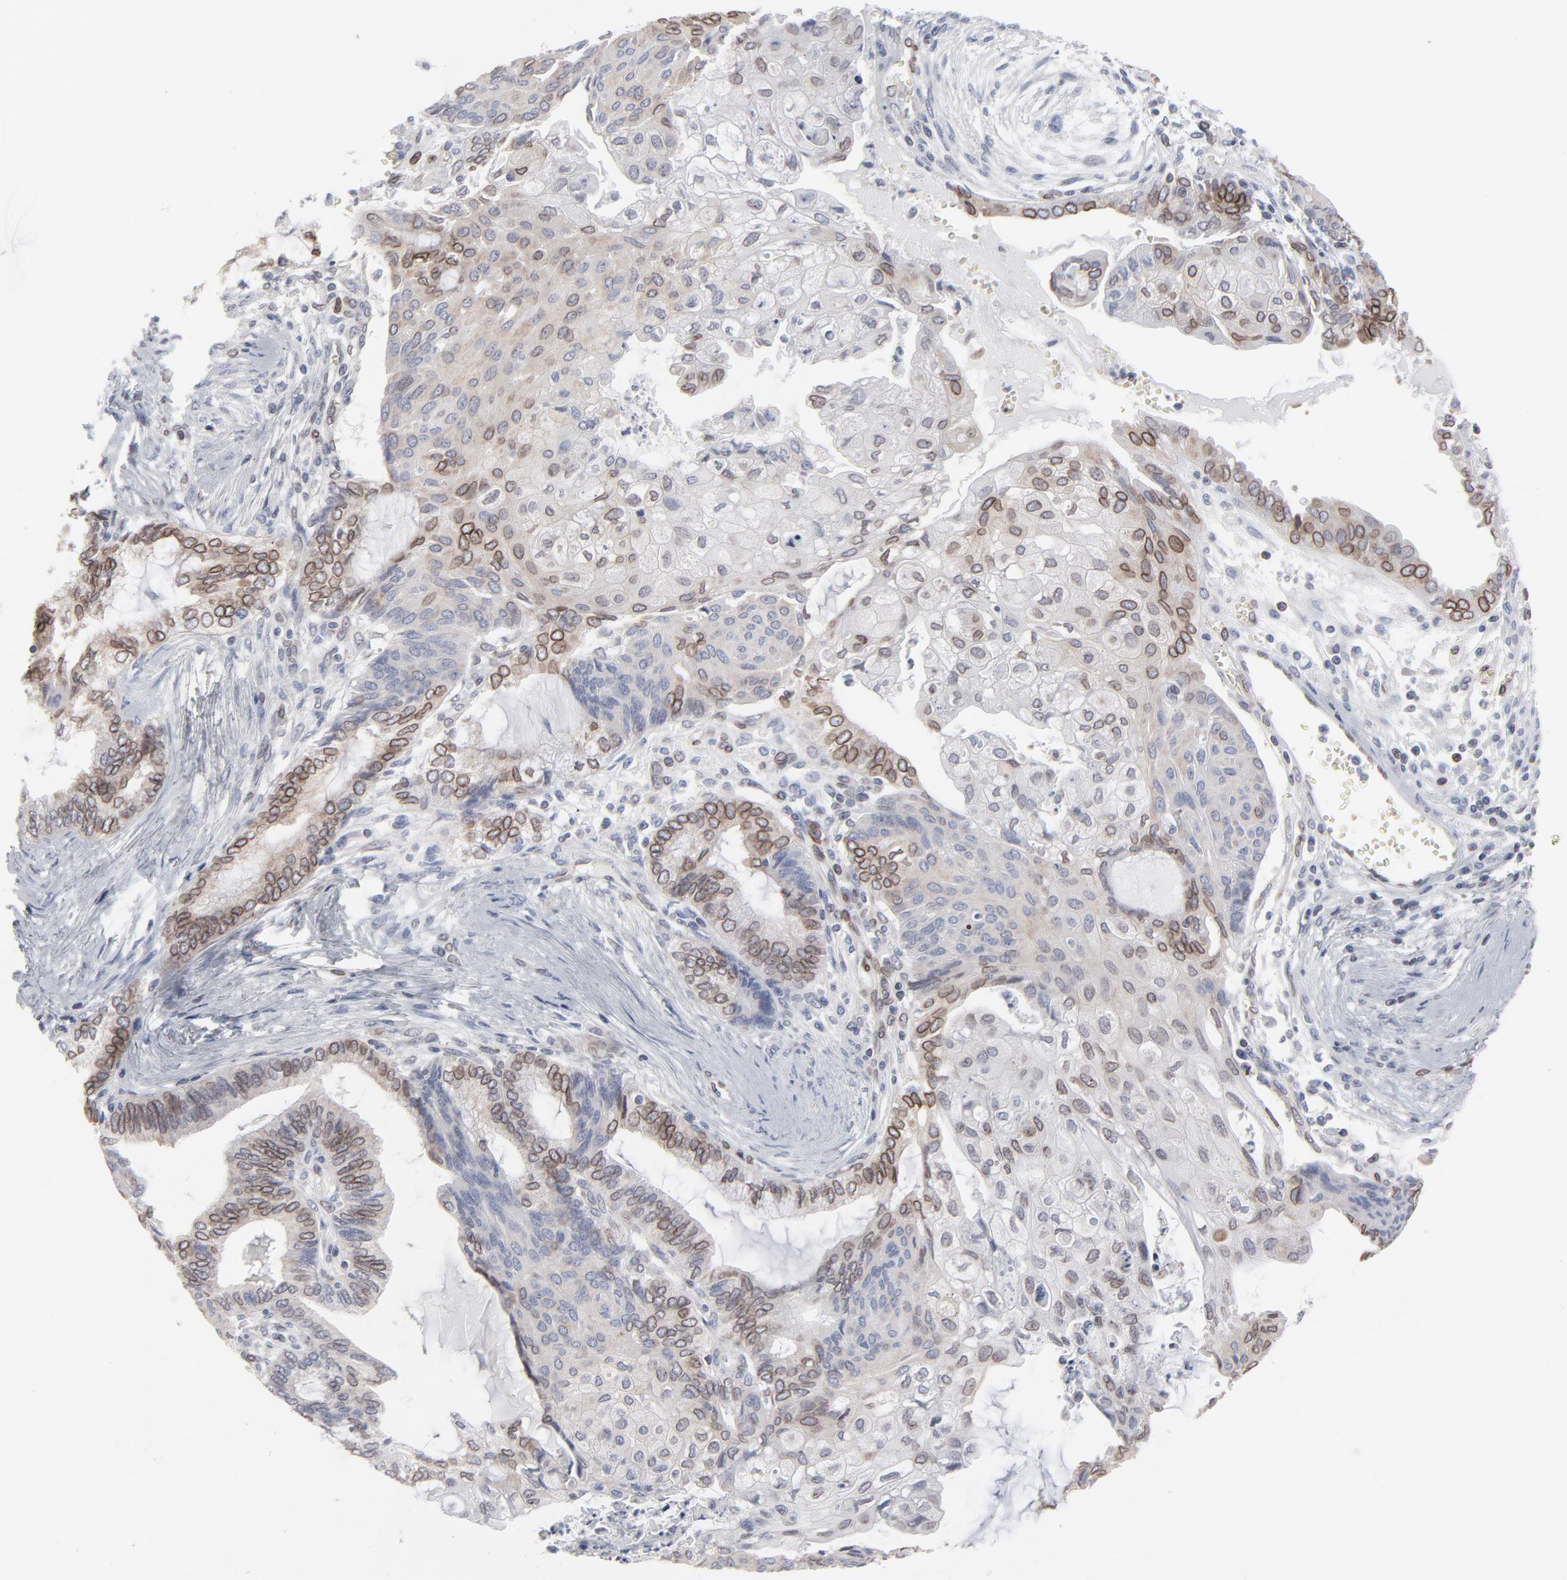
{"staining": {"intensity": "moderate", "quantity": ">75%", "location": "cytoplasmic/membranous,nuclear"}, "tissue": "endometrial cancer", "cell_type": "Tumor cells", "image_type": "cancer", "snomed": [{"axis": "morphology", "description": "Adenocarcinoma, NOS"}, {"axis": "topography", "description": "Endometrium"}], "caption": "A photomicrograph of endometrial cancer stained for a protein displays moderate cytoplasmic/membranous and nuclear brown staining in tumor cells.", "gene": "SYNE2", "patient": {"sex": "female", "age": 79}}